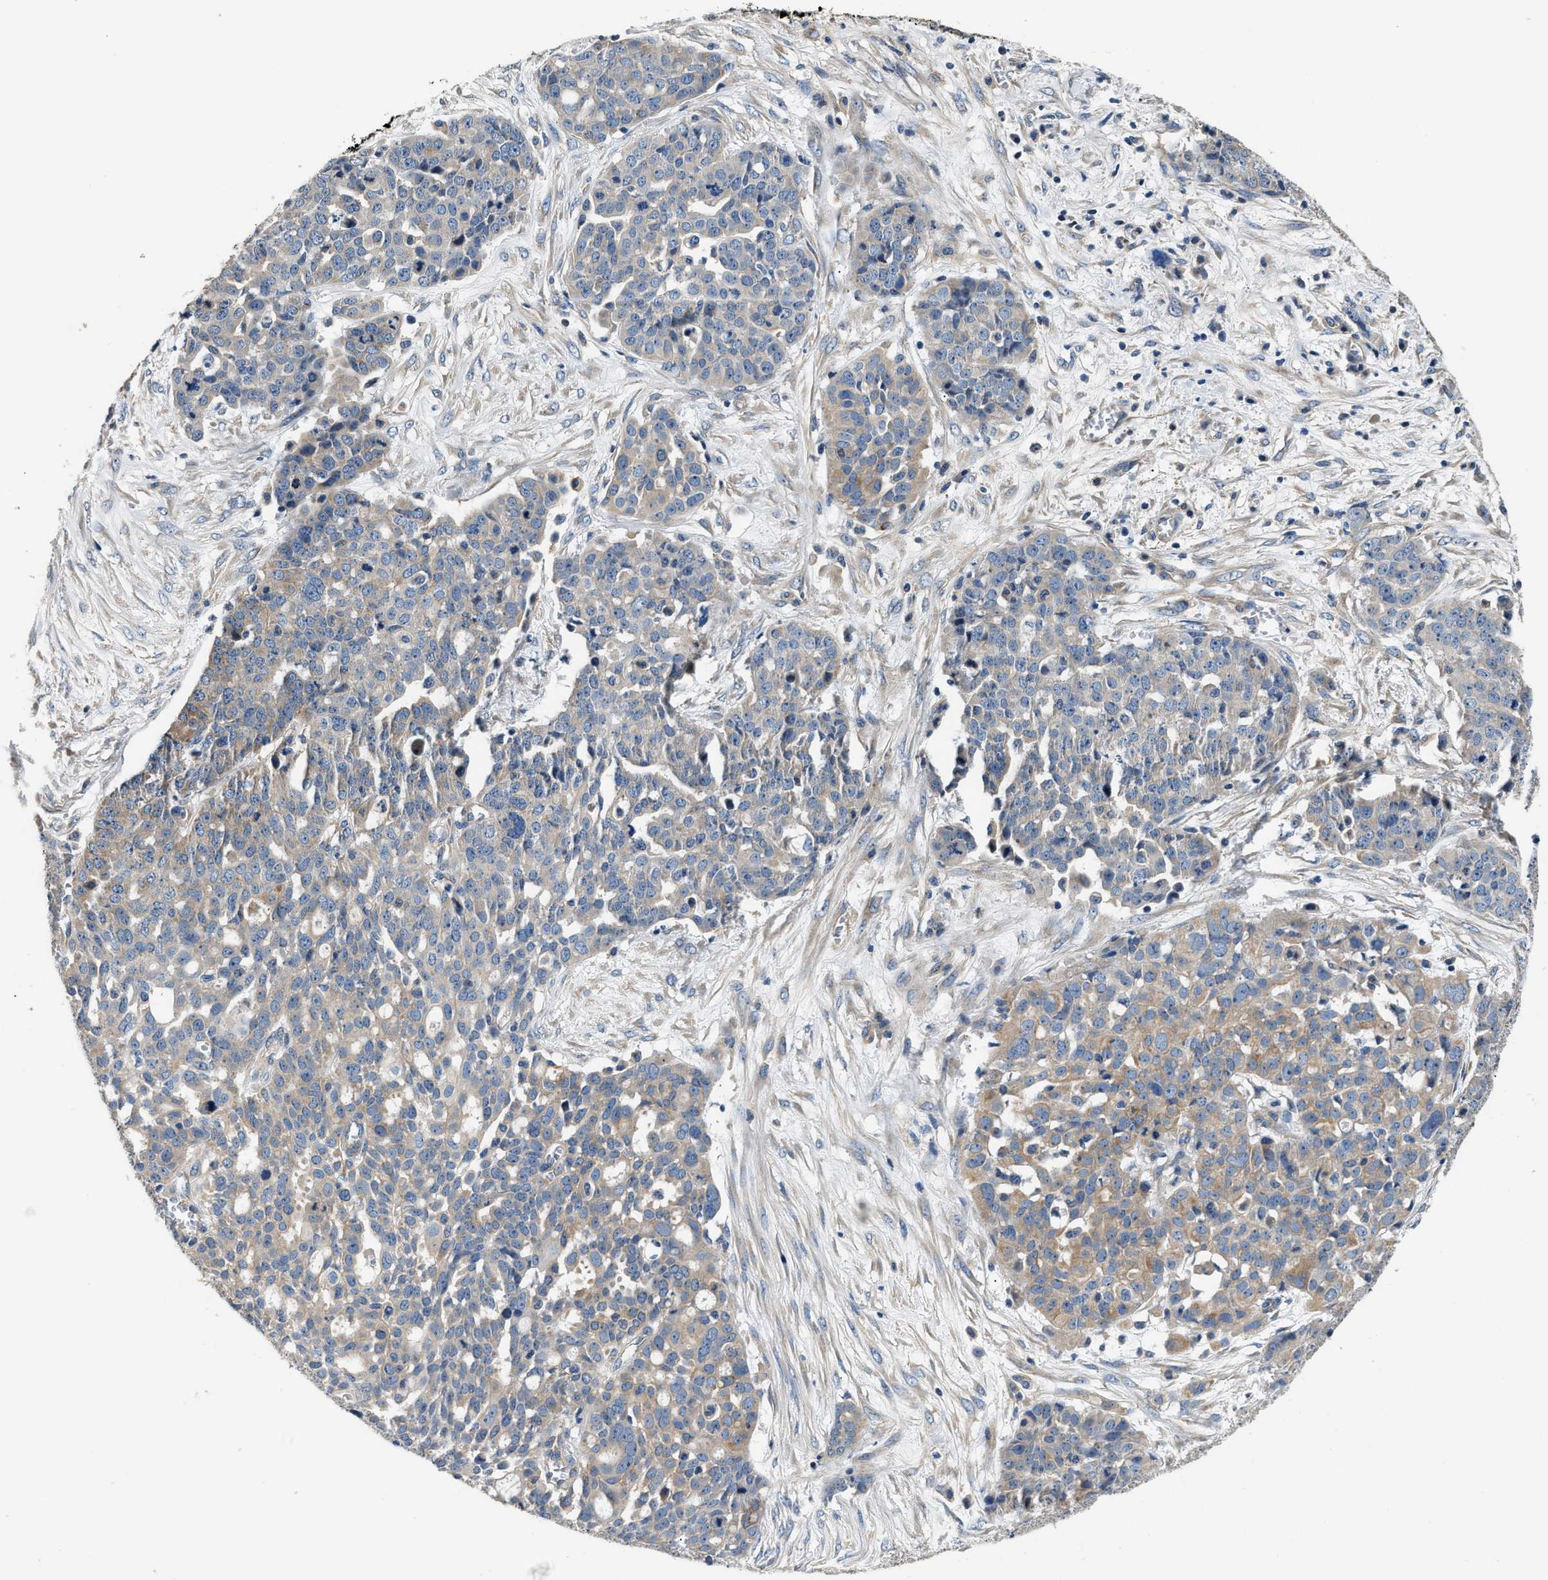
{"staining": {"intensity": "weak", "quantity": "<25%", "location": "cytoplasmic/membranous"}, "tissue": "ovarian cancer", "cell_type": "Tumor cells", "image_type": "cancer", "snomed": [{"axis": "morphology", "description": "Cystadenocarcinoma, serous, NOS"}, {"axis": "topography", "description": "Soft tissue"}, {"axis": "topography", "description": "Ovary"}], "caption": "This is an IHC photomicrograph of ovarian cancer (serous cystadenocarcinoma). There is no staining in tumor cells.", "gene": "TEX2", "patient": {"sex": "female", "age": 57}}